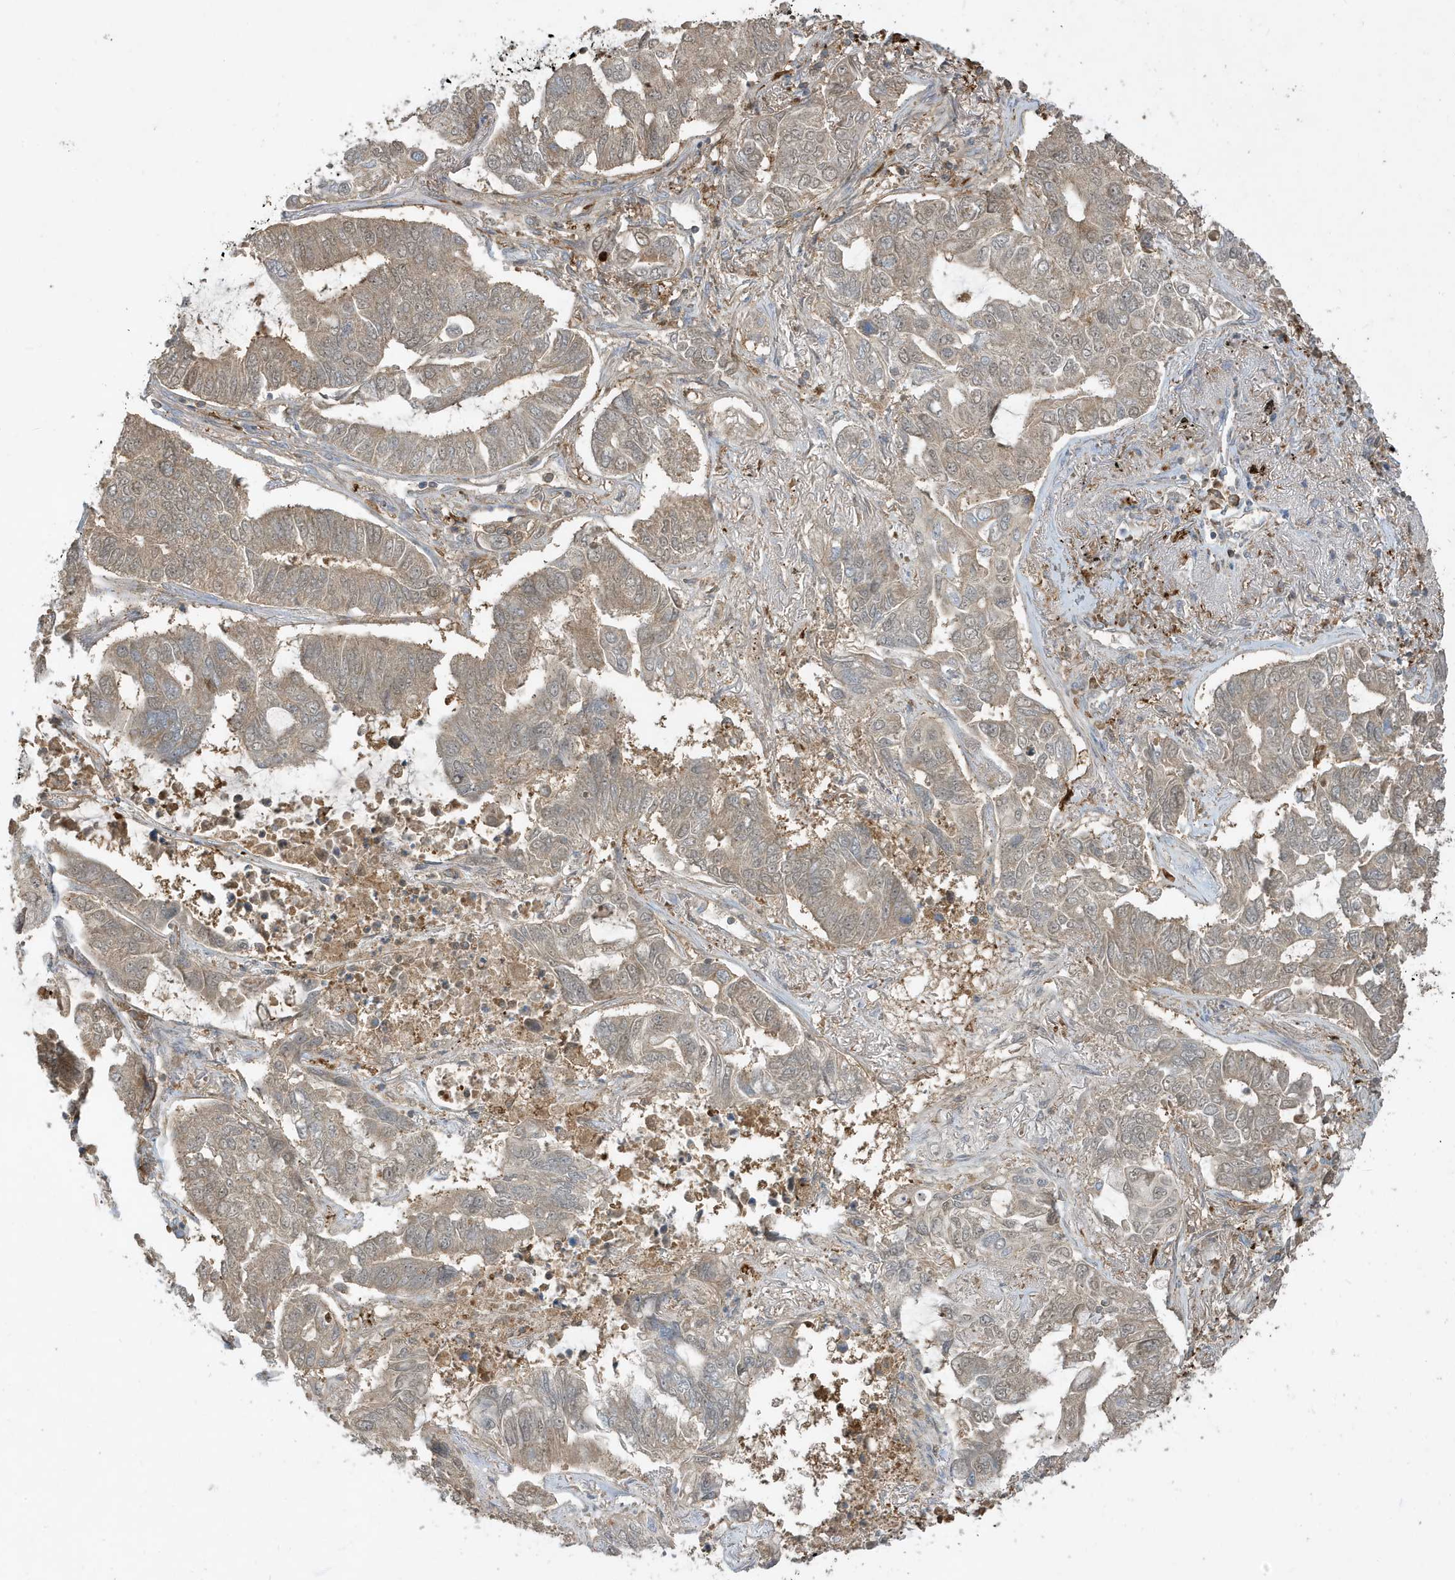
{"staining": {"intensity": "weak", "quantity": "25%-75%", "location": "cytoplasmic/membranous"}, "tissue": "lung cancer", "cell_type": "Tumor cells", "image_type": "cancer", "snomed": [{"axis": "morphology", "description": "Adenocarcinoma, NOS"}, {"axis": "topography", "description": "Lung"}], "caption": "Protein expression analysis of adenocarcinoma (lung) shows weak cytoplasmic/membranous staining in approximately 25%-75% of tumor cells.", "gene": "ABTB1", "patient": {"sex": "male", "age": 64}}